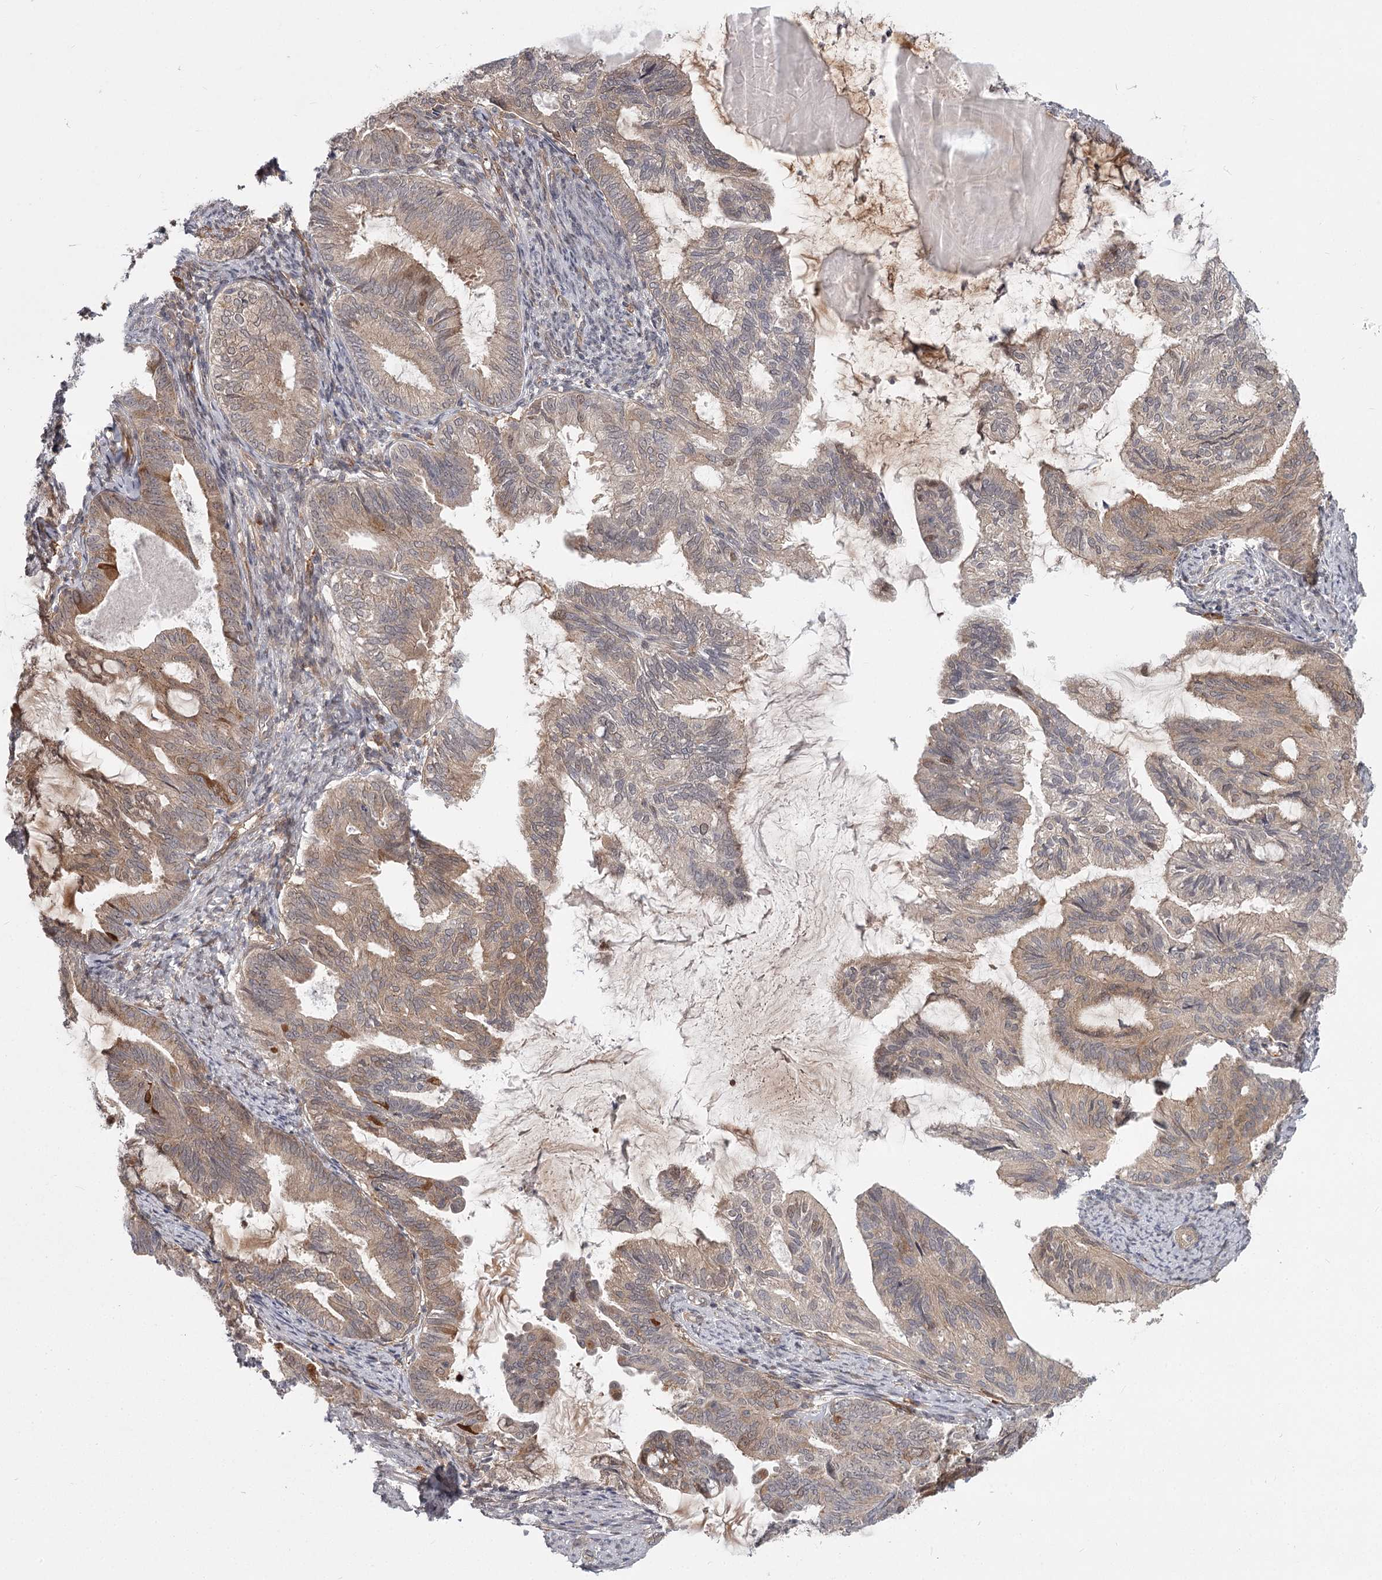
{"staining": {"intensity": "weak", "quantity": "25%-75%", "location": "cytoplasmic/membranous,nuclear"}, "tissue": "endometrial cancer", "cell_type": "Tumor cells", "image_type": "cancer", "snomed": [{"axis": "morphology", "description": "Adenocarcinoma, NOS"}, {"axis": "topography", "description": "Endometrium"}], "caption": "The immunohistochemical stain highlights weak cytoplasmic/membranous and nuclear expression in tumor cells of adenocarcinoma (endometrial) tissue.", "gene": "CCNG2", "patient": {"sex": "female", "age": 86}}